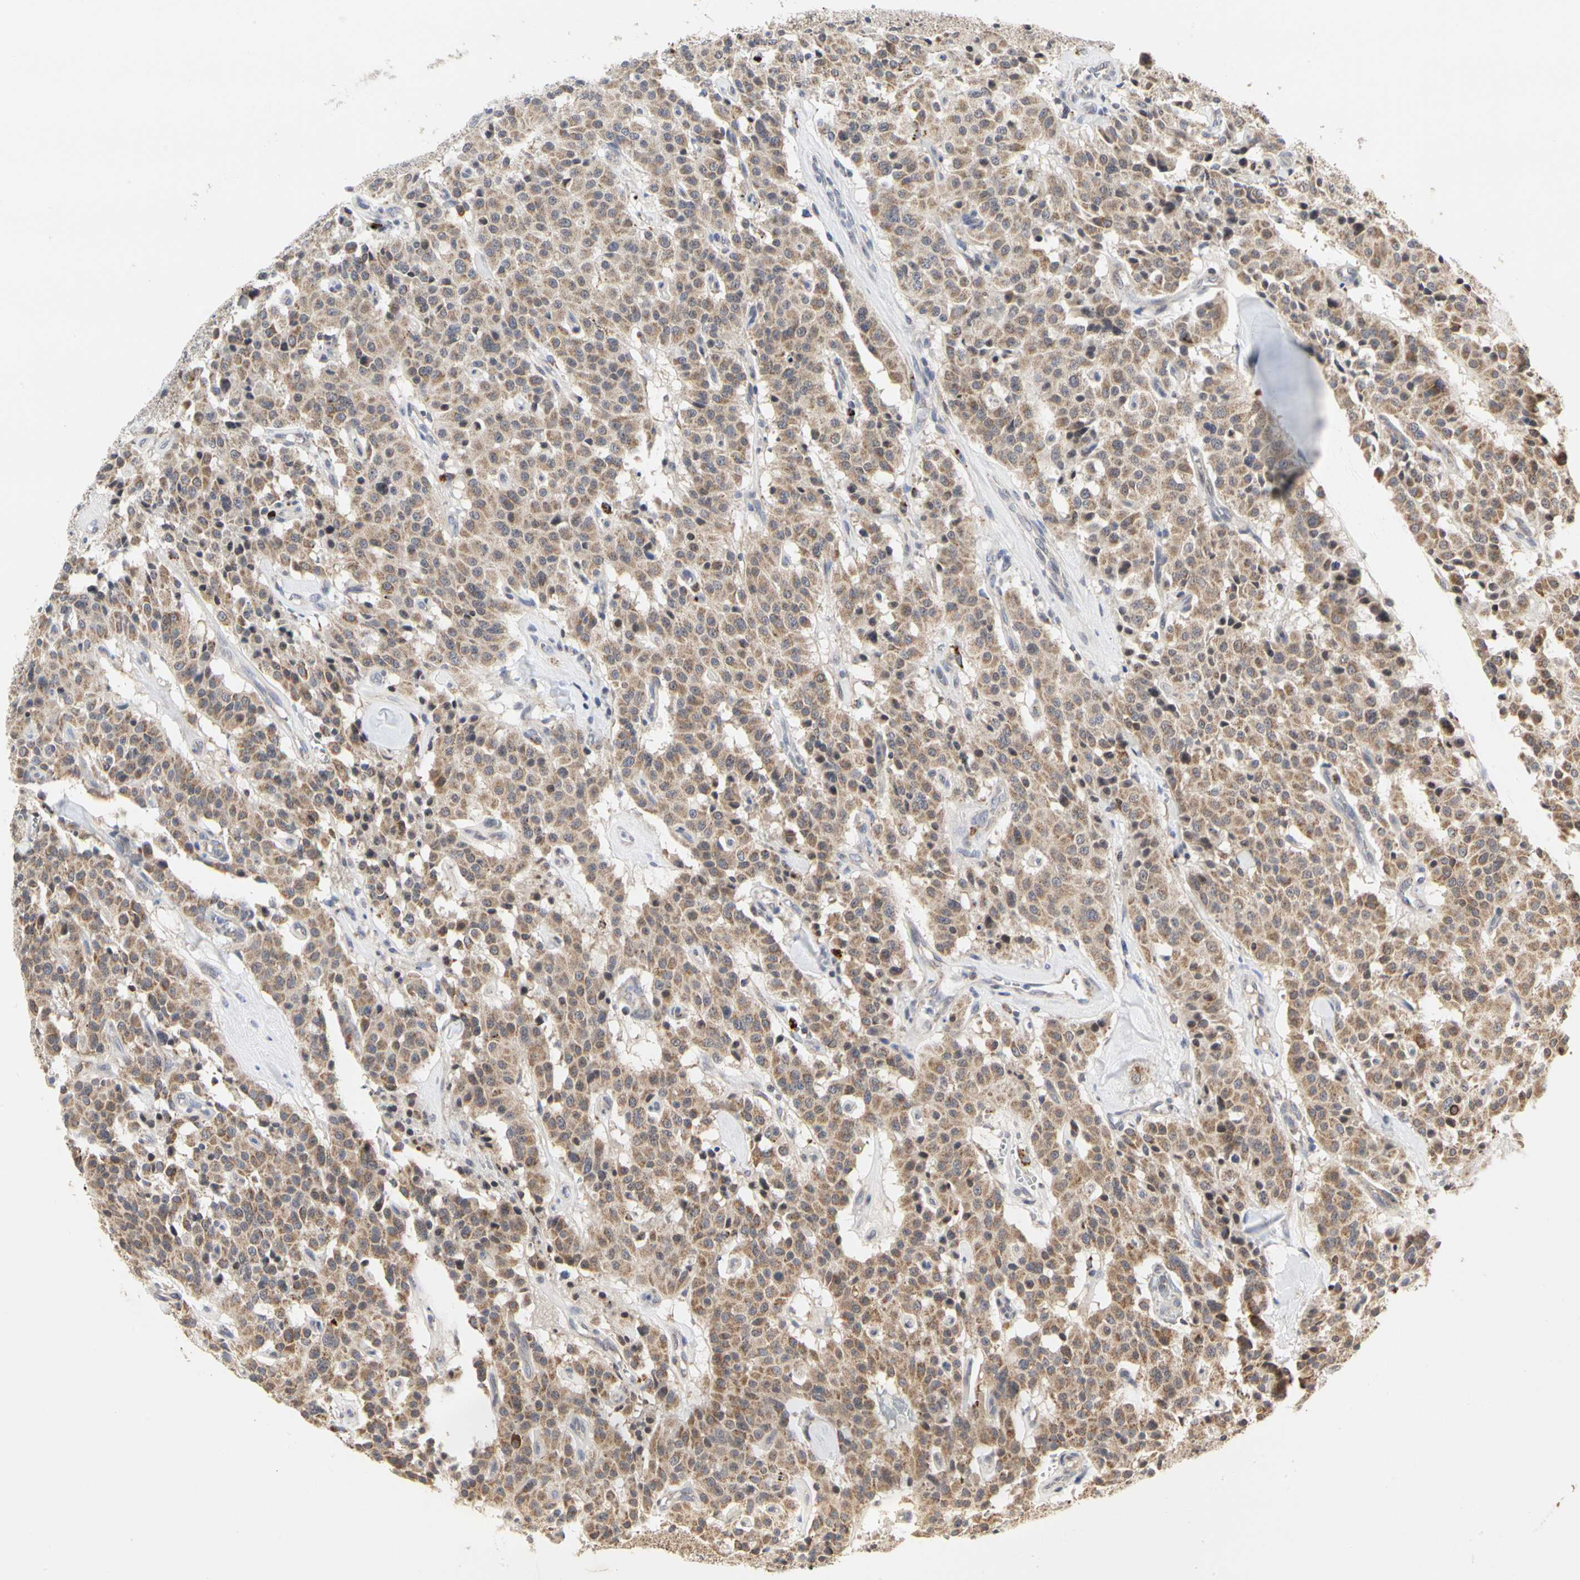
{"staining": {"intensity": "weak", "quantity": ">75%", "location": "cytoplasmic/membranous"}, "tissue": "carcinoid", "cell_type": "Tumor cells", "image_type": "cancer", "snomed": [{"axis": "morphology", "description": "Carcinoid, malignant, NOS"}, {"axis": "topography", "description": "Lung"}], "caption": "Immunohistochemical staining of malignant carcinoid displays low levels of weak cytoplasmic/membranous staining in approximately >75% of tumor cells. Nuclei are stained in blue.", "gene": "TSKU", "patient": {"sex": "male", "age": 30}}